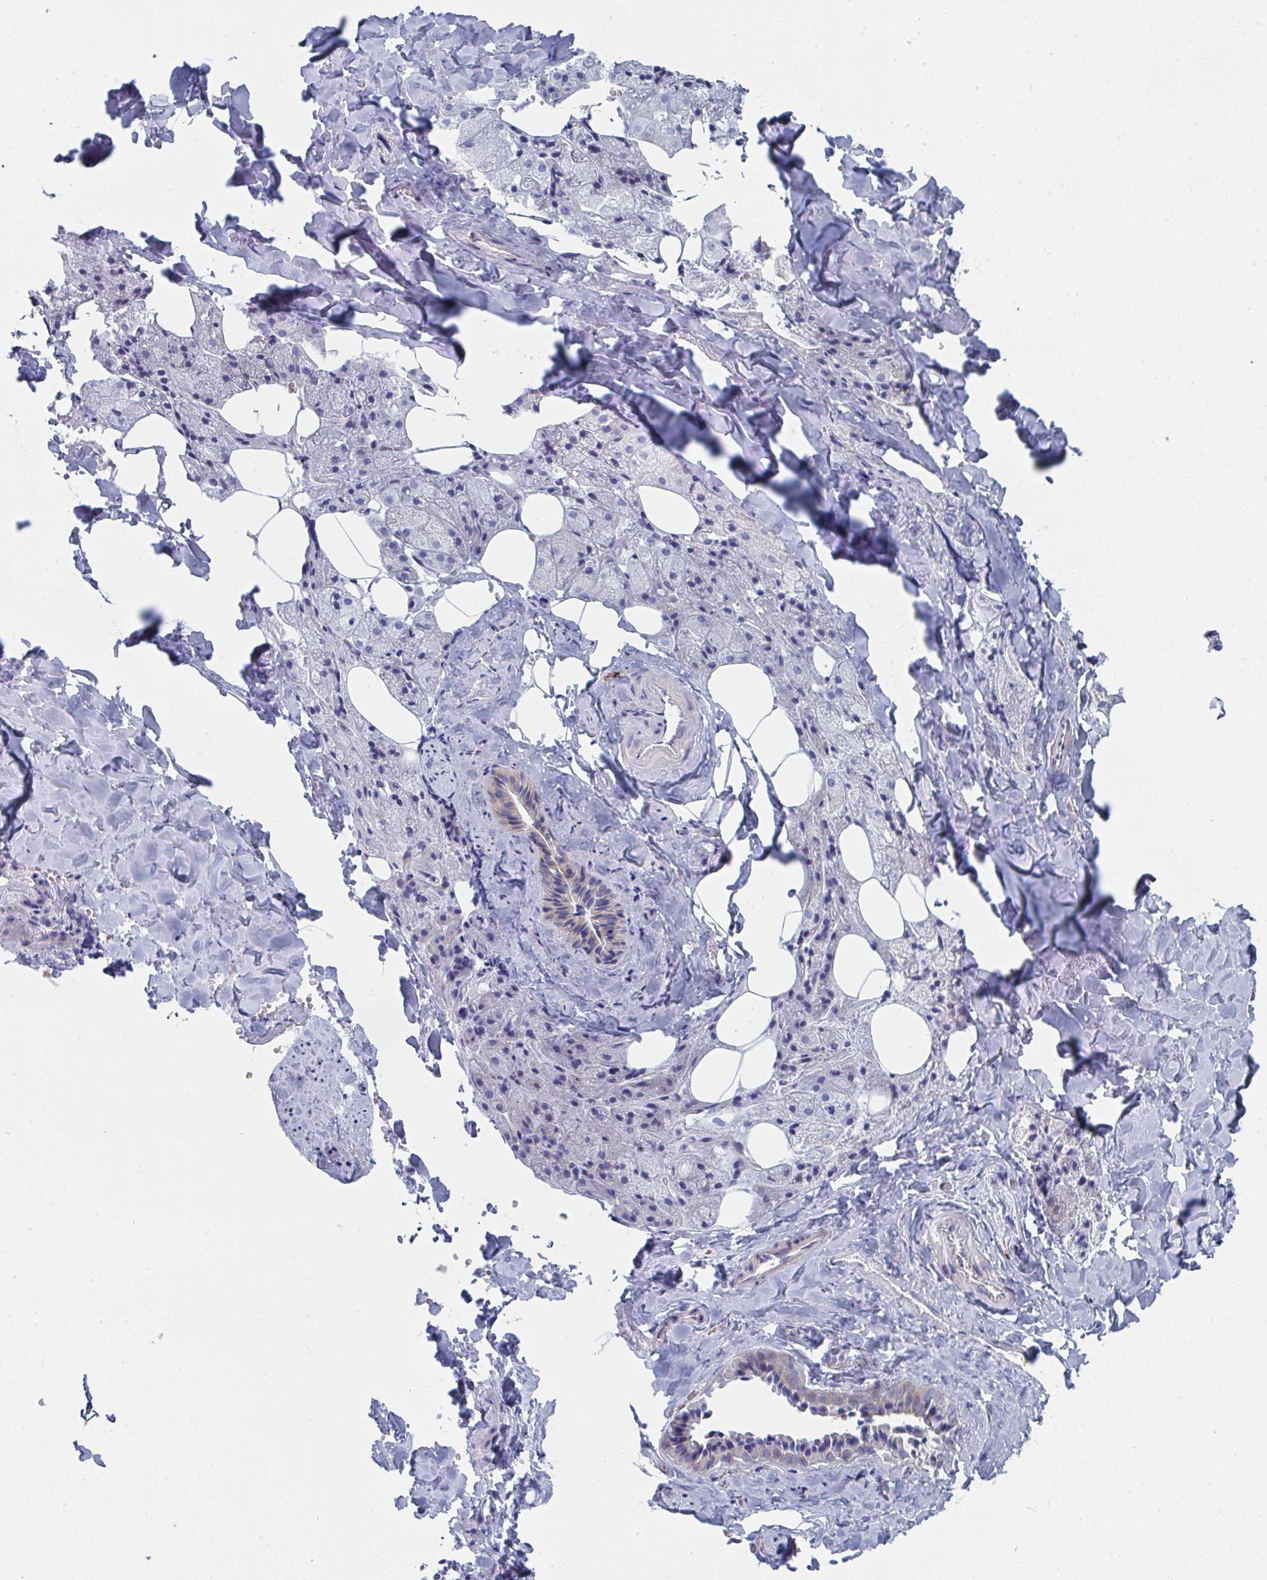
{"staining": {"intensity": "weak", "quantity": "<25%", "location": "cytoplasmic/membranous"}, "tissue": "salivary gland", "cell_type": "Glandular cells", "image_type": "normal", "snomed": [{"axis": "morphology", "description": "Normal tissue, NOS"}, {"axis": "topography", "description": "Salivary gland"}, {"axis": "topography", "description": "Peripheral nerve tissue"}], "caption": "Immunohistochemistry (IHC) micrograph of normal human salivary gland stained for a protein (brown), which shows no expression in glandular cells.", "gene": "ZNF684", "patient": {"sex": "male", "age": 38}}